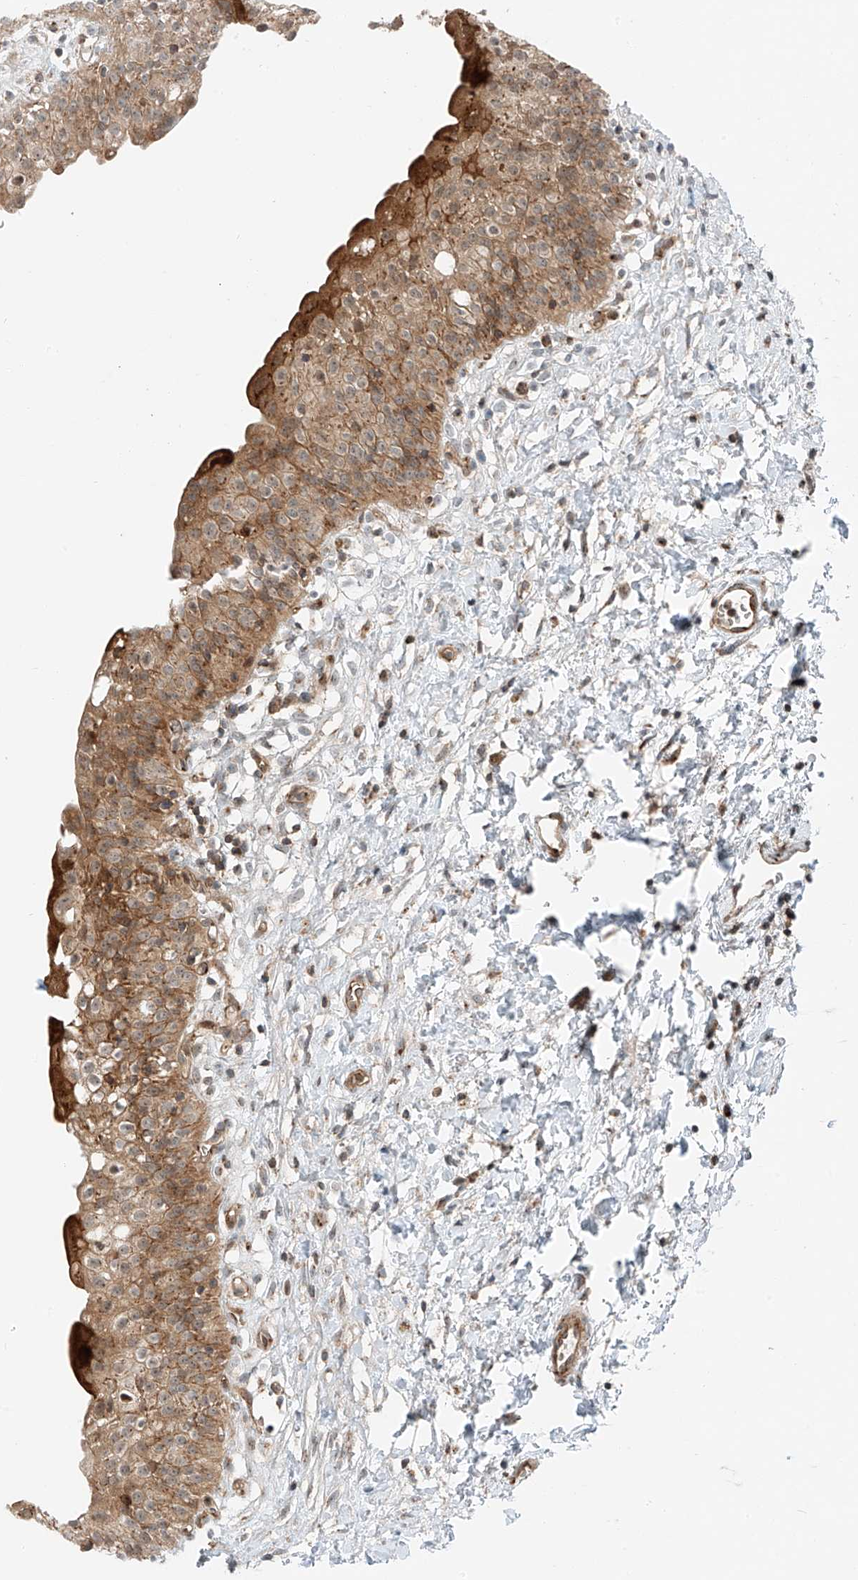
{"staining": {"intensity": "moderate", "quantity": ">75%", "location": "cytoplasmic/membranous"}, "tissue": "urinary bladder", "cell_type": "Urothelial cells", "image_type": "normal", "snomed": [{"axis": "morphology", "description": "Normal tissue, NOS"}, {"axis": "topography", "description": "Urinary bladder"}], "caption": "Protein staining of benign urinary bladder reveals moderate cytoplasmic/membranous positivity in about >75% of urothelial cells. The staining is performed using DAB (3,3'-diaminobenzidine) brown chromogen to label protein expression. The nuclei are counter-stained blue using hematoxylin.", "gene": "USP48", "patient": {"sex": "male", "age": 51}}